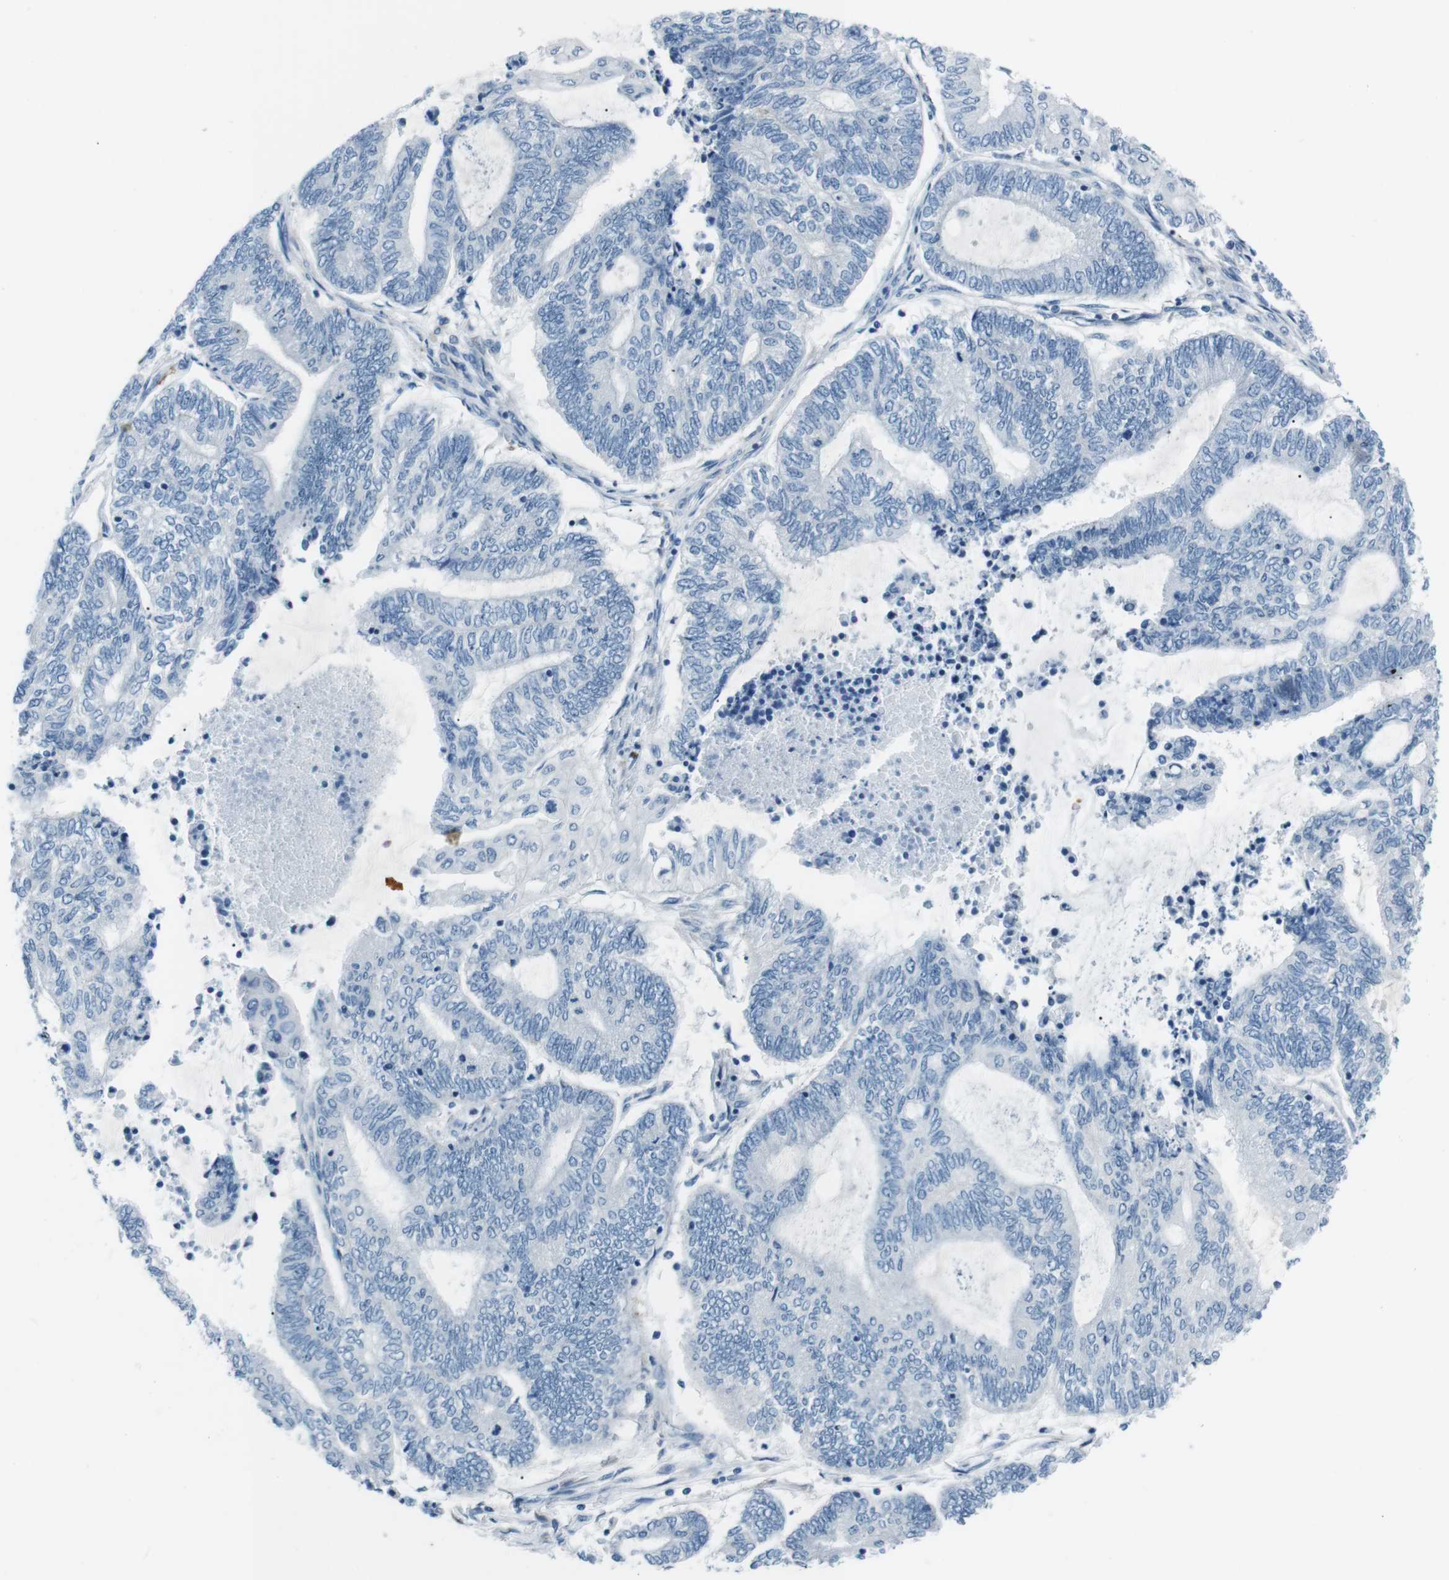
{"staining": {"intensity": "negative", "quantity": "none", "location": "none"}, "tissue": "endometrial cancer", "cell_type": "Tumor cells", "image_type": "cancer", "snomed": [{"axis": "morphology", "description": "Adenocarcinoma, NOS"}, {"axis": "topography", "description": "Uterus"}, {"axis": "topography", "description": "Endometrium"}], "caption": "This is a micrograph of IHC staining of endometrial cancer, which shows no staining in tumor cells.", "gene": "CSF2RA", "patient": {"sex": "female", "age": 70}}